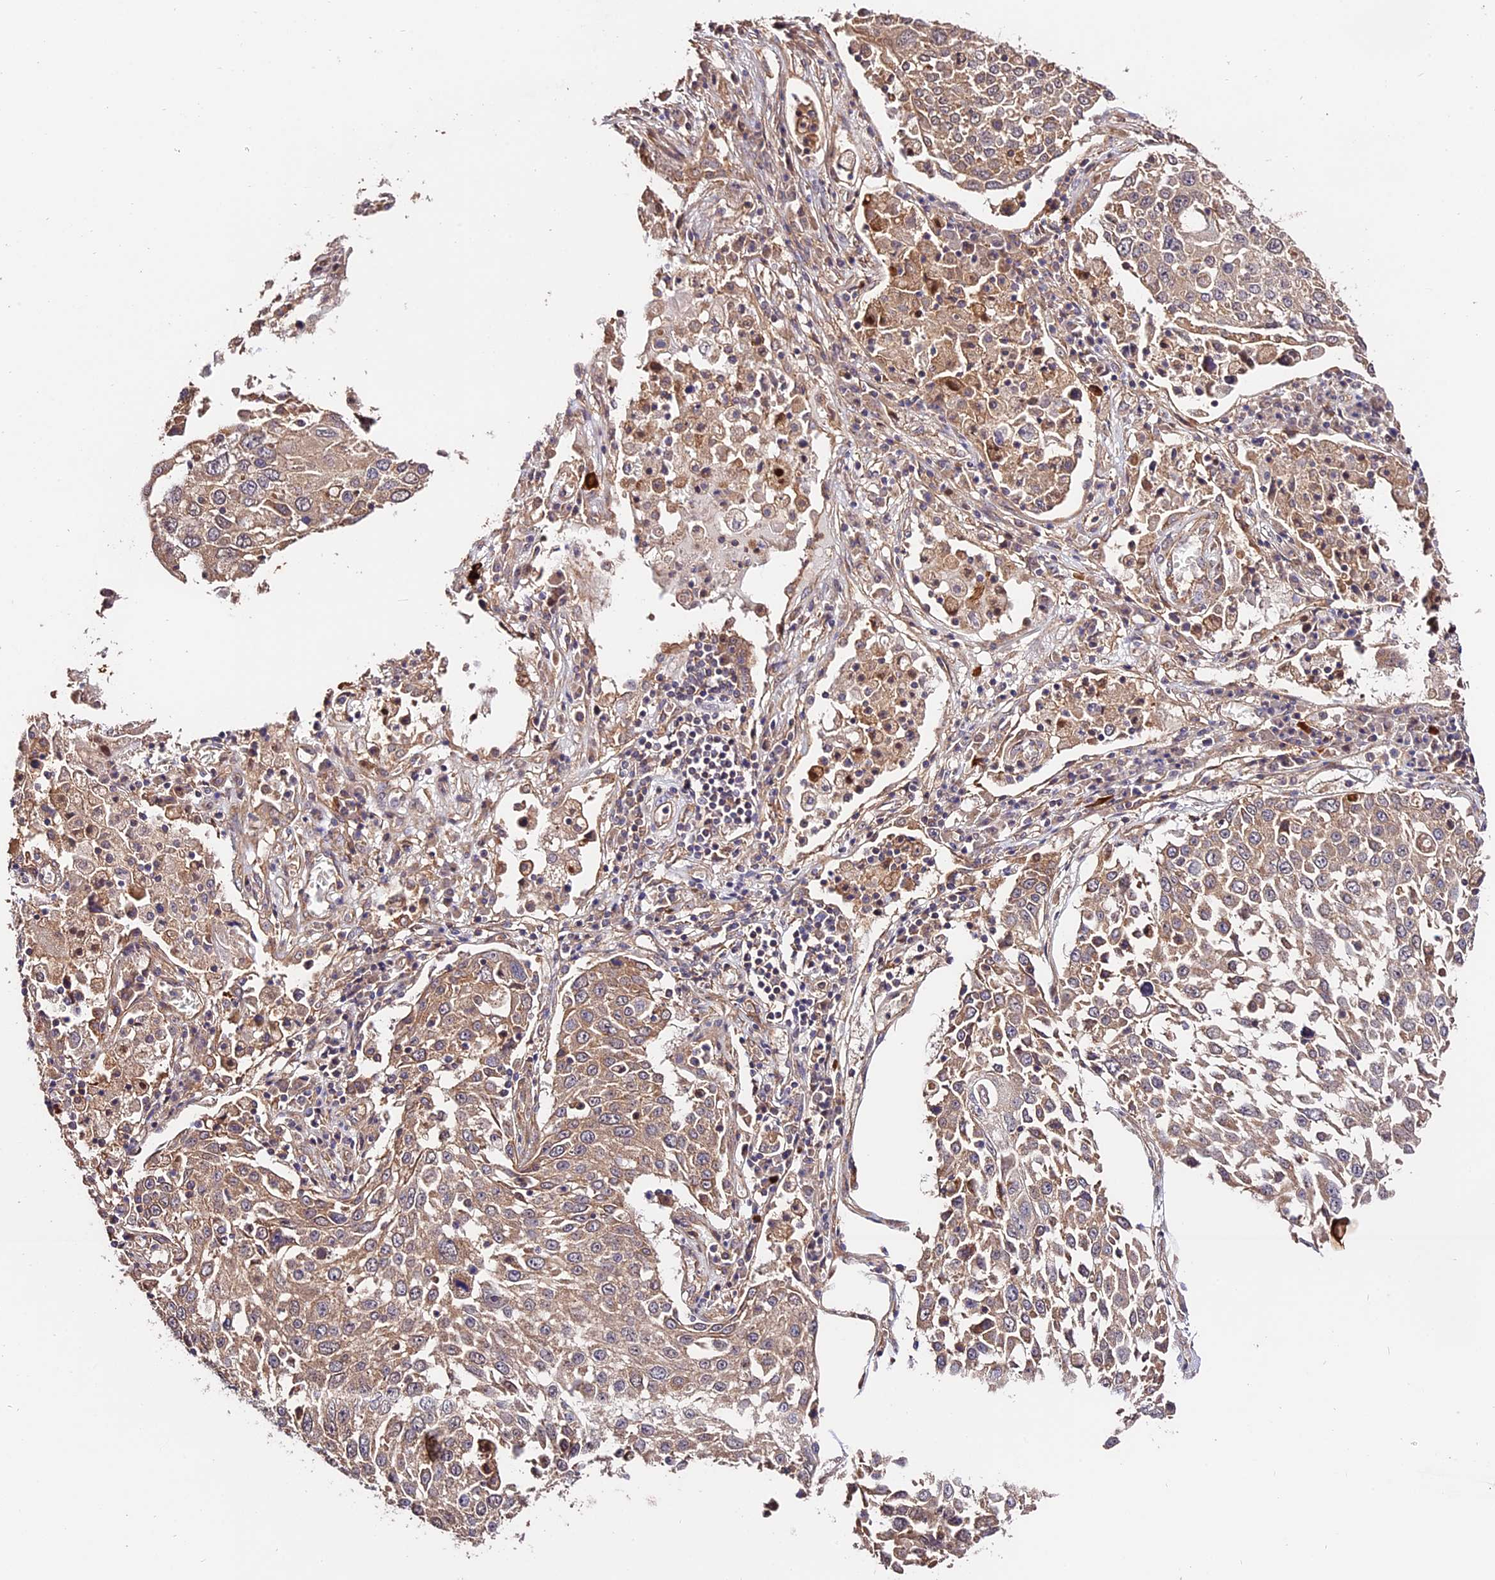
{"staining": {"intensity": "weak", "quantity": ">75%", "location": "cytoplasmic/membranous"}, "tissue": "lung cancer", "cell_type": "Tumor cells", "image_type": "cancer", "snomed": [{"axis": "morphology", "description": "Squamous cell carcinoma, NOS"}, {"axis": "topography", "description": "Lung"}], "caption": "A brown stain labels weak cytoplasmic/membranous expression of a protein in lung cancer (squamous cell carcinoma) tumor cells. (Stains: DAB (3,3'-diaminobenzidine) in brown, nuclei in blue, Microscopy: brightfield microscopy at high magnification).", "gene": "CES3", "patient": {"sex": "male", "age": 65}}